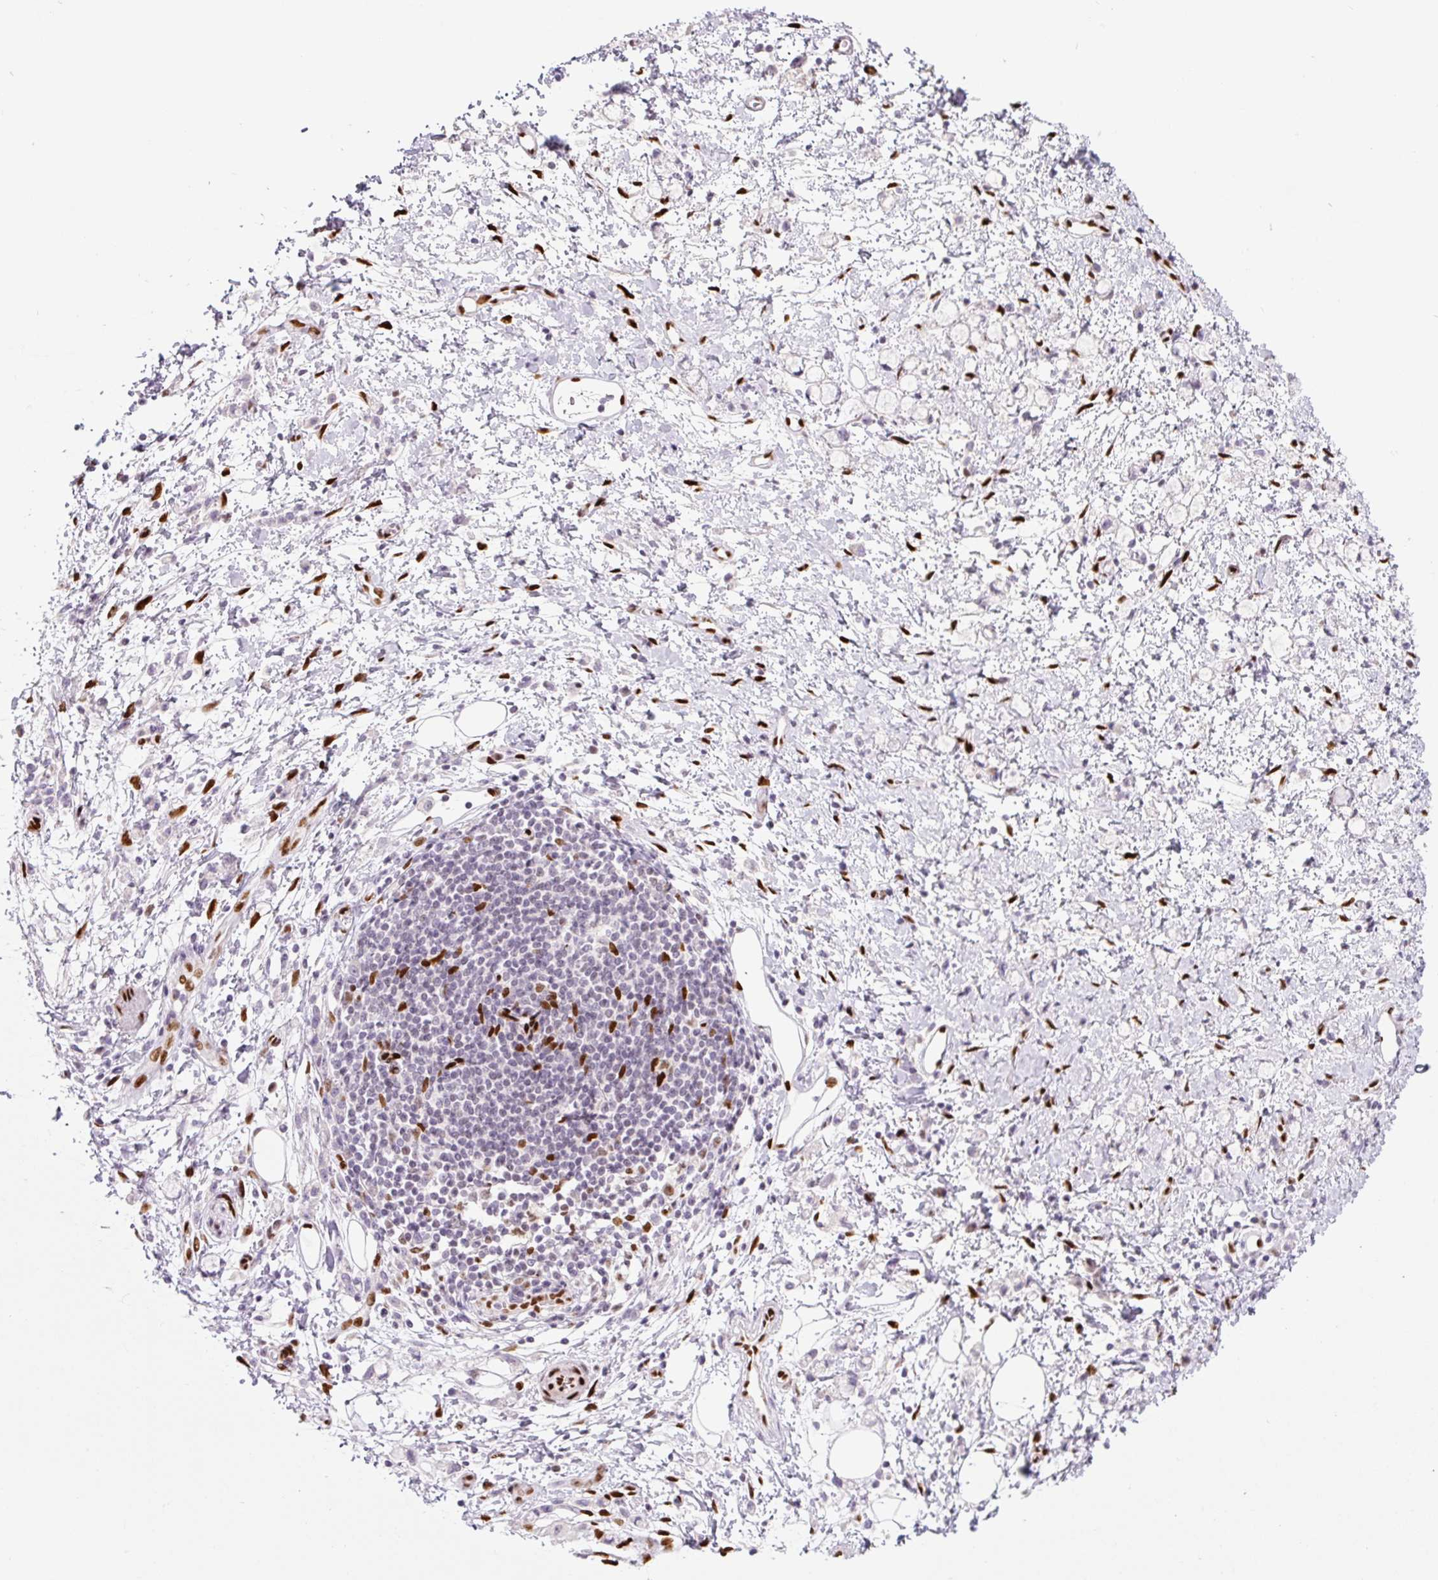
{"staining": {"intensity": "negative", "quantity": "none", "location": "none"}, "tissue": "stomach cancer", "cell_type": "Tumor cells", "image_type": "cancer", "snomed": [{"axis": "morphology", "description": "Adenocarcinoma, NOS"}, {"axis": "topography", "description": "Stomach"}], "caption": "Micrograph shows no significant protein expression in tumor cells of stomach cancer (adenocarcinoma).", "gene": "ZEB1", "patient": {"sex": "female", "age": 60}}